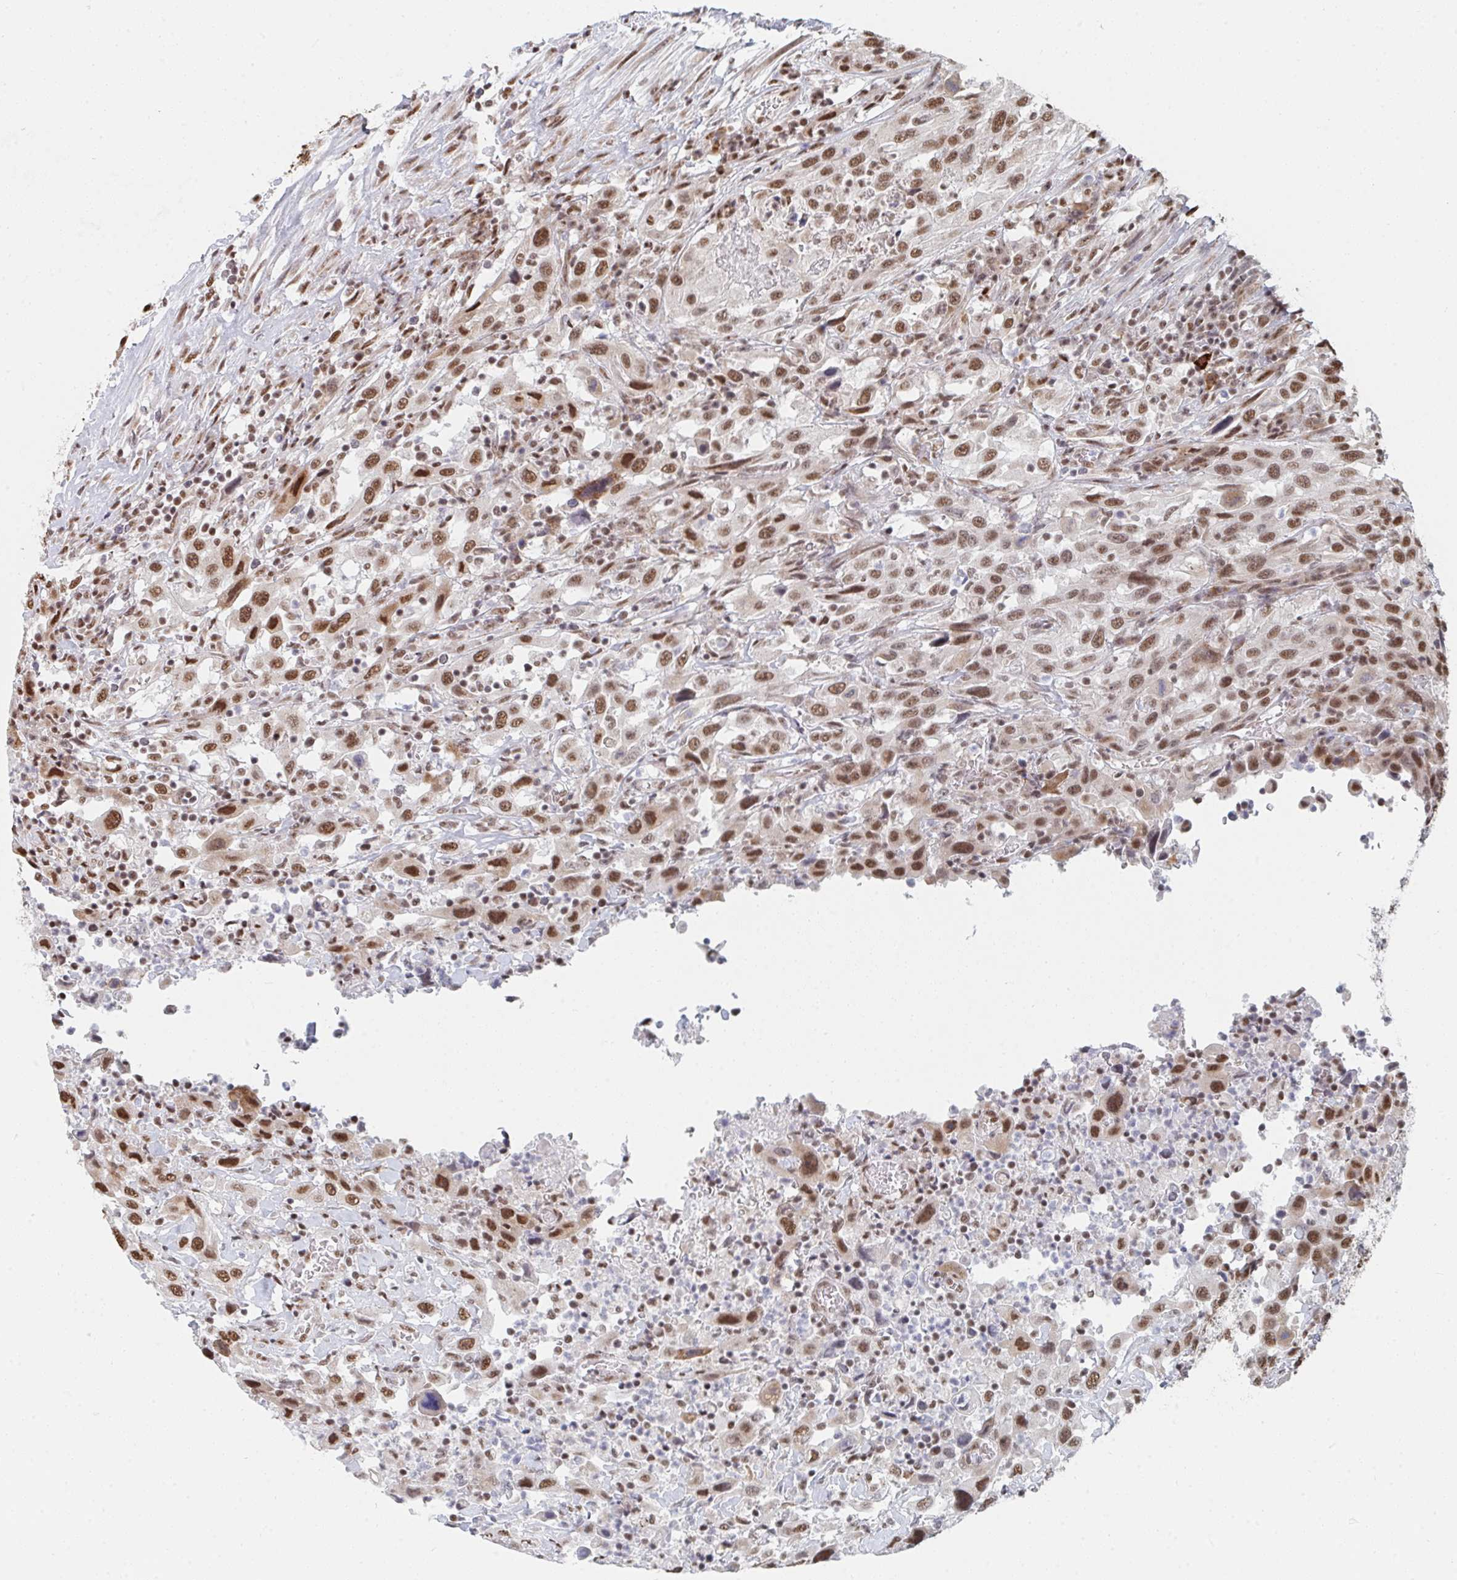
{"staining": {"intensity": "moderate", "quantity": ">75%", "location": "nuclear"}, "tissue": "urothelial cancer", "cell_type": "Tumor cells", "image_type": "cancer", "snomed": [{"axis": "morphology", "description": "Urothelial carcinoma, High grade"}, {"axis": "topography", "description": "Urinary bladder"}], "caption": "Approximately >75% of tumor cells in human urothelial carcinoma (high-grade) reveal moderate nuclear protein staining as visualized by brown immunohistochemical staining.", "gene": "MBNL1", "patient": {"sex": "male", "age": 61}}